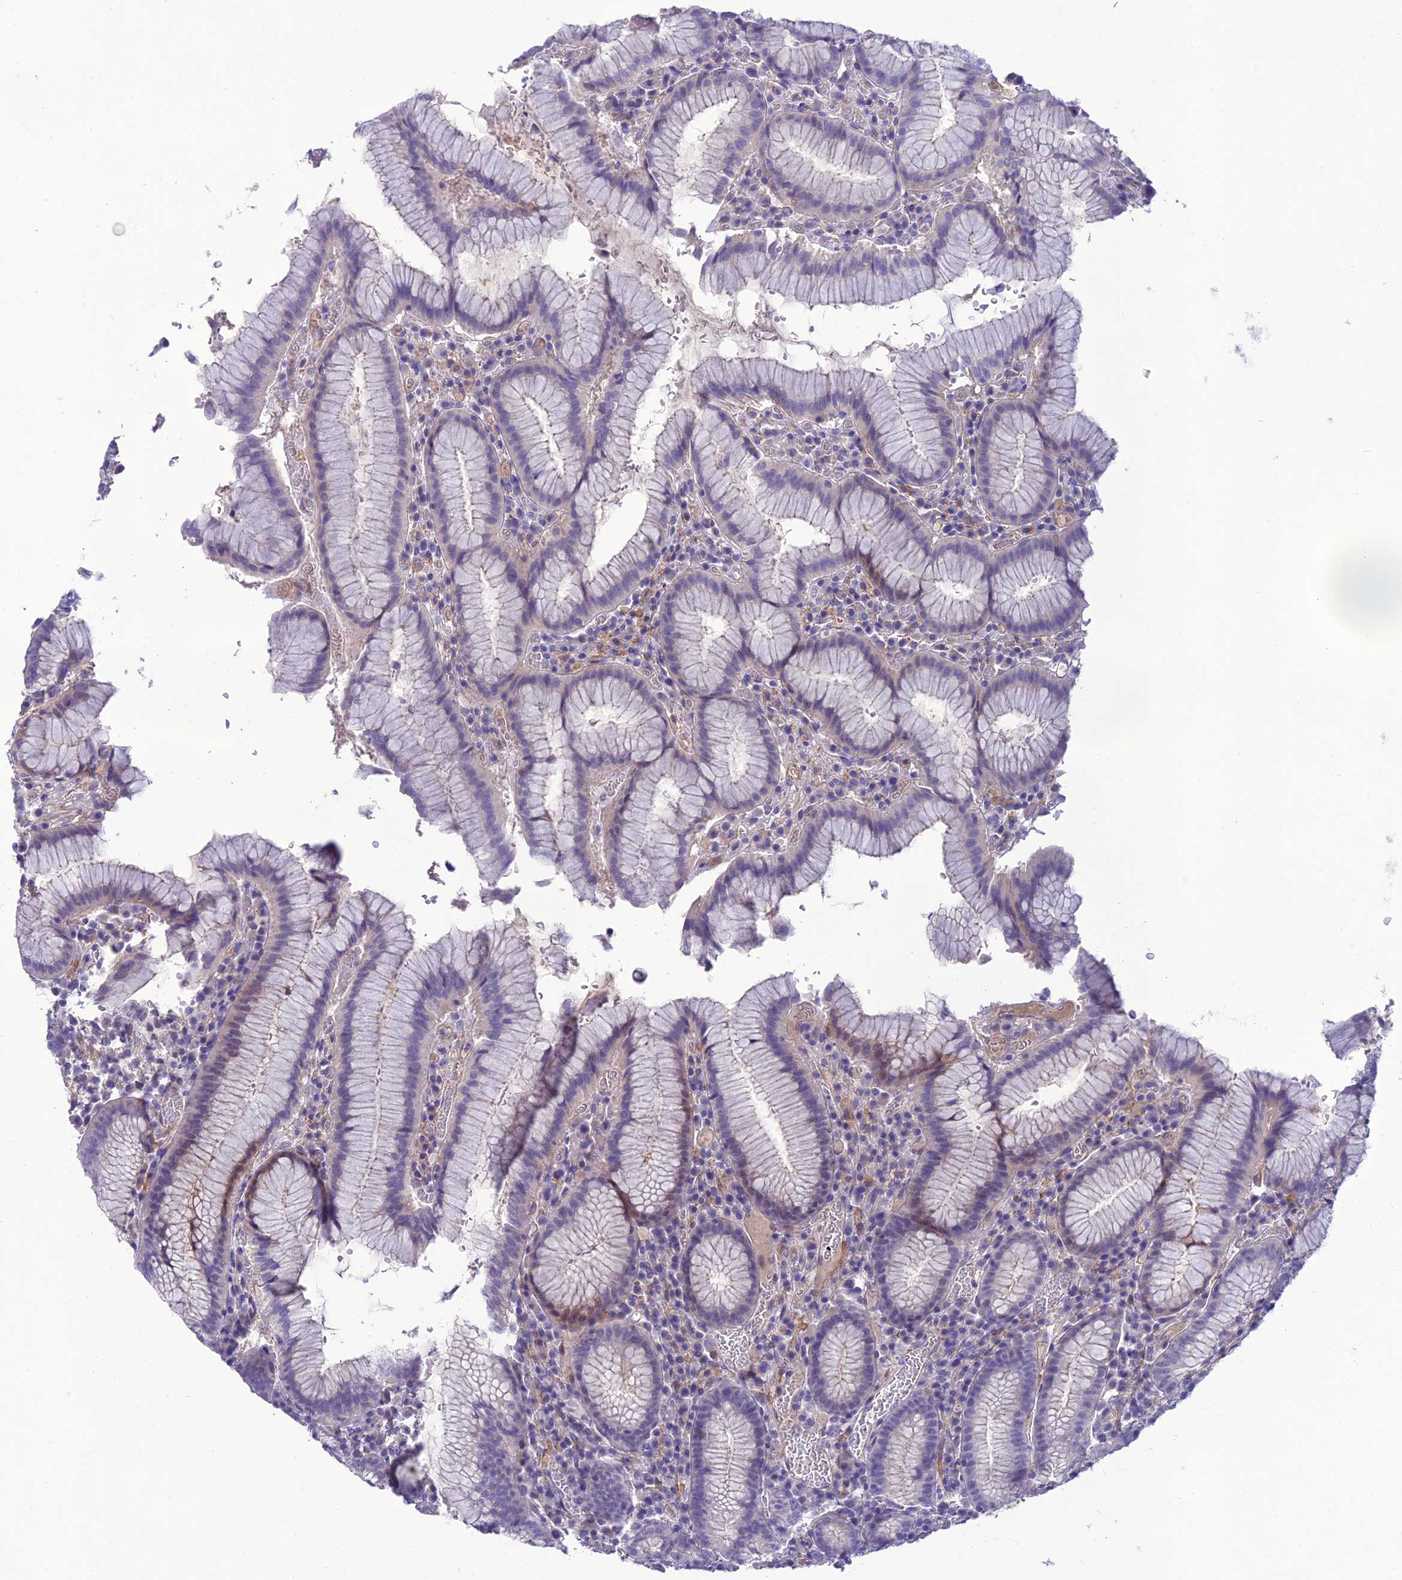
{"staining": {"intensity": "moderate", "quantity": "<25%", "location": "cytoplasmic/membranous"}, "tissue": "stomach", "cell_type": "Glandular cells", "image_type": "normal", "snomed": [{"axis": "morphology", "description": "Normal tissue, NOS"}, {"axis": "topography", "description": "Stomach"}], "caption": "Brown immunohistochemical staining in normal stomach demonstrates moderate cytoplasmic/membranous staining in approximately <25% of glandular cells. The staining was performed using DAB (3,3'-diaminobenzidine), with brown indicating positive protein expression. Nuclei are stained blue with hematoxylin.", "gene": "TEKT3", "patient": {"sex": "male", "age": 55}}